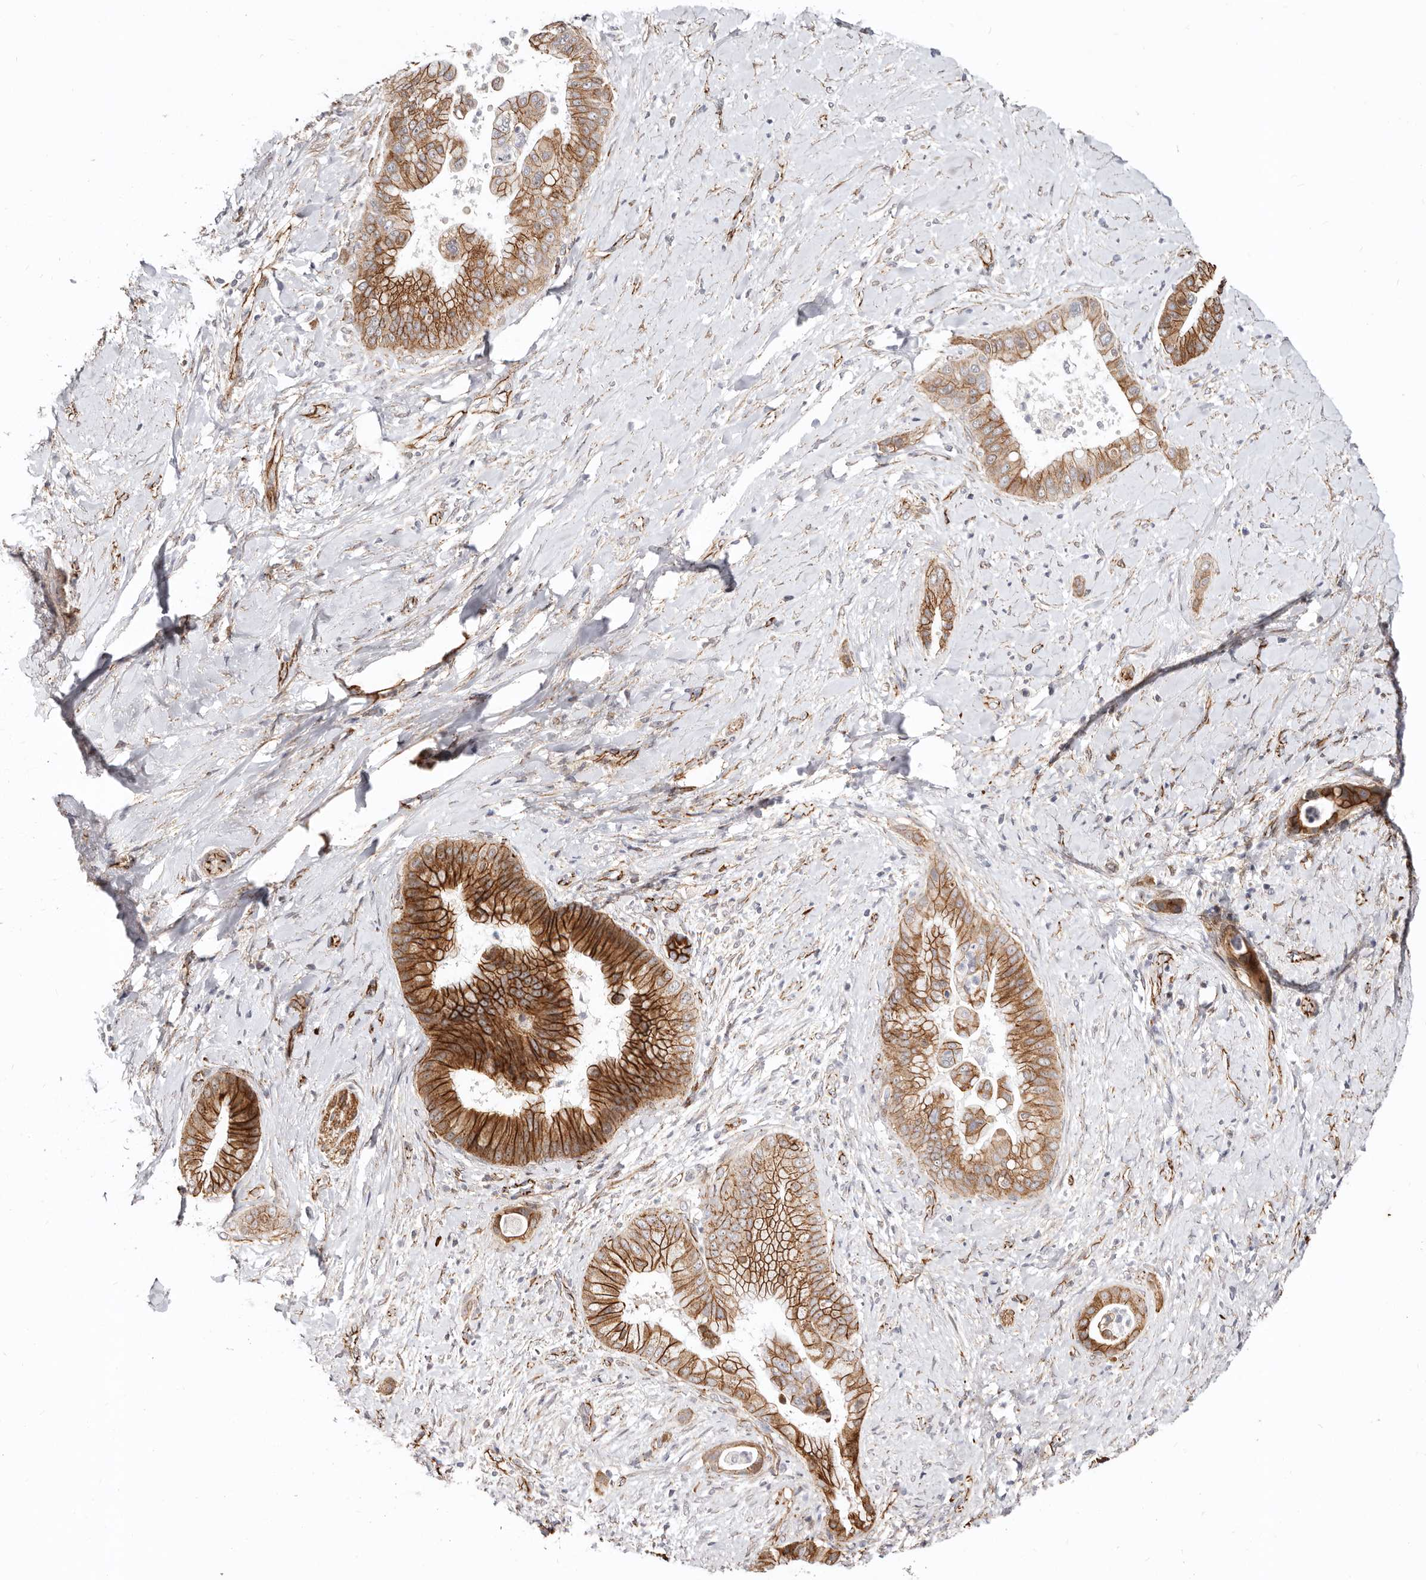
{"staining": {"intensity": "strong", "quantity": ">75%", "location": "cytoplasmic/membranous"}, "tissue": "liver cancer", "cell_type": "Tumor cells", "image_type": "cancer", "snomed": [{"axis": "morphology", "description": "Cholangiocarcinoma"}, {"axis": "topography", "description": "Liver"}], "caption": "Immunohistochemistry (IHC) (DAB (3,3'-diaminobenzidine)) staining of liver cancer reveals strong cytoplasmic/membranous protein staining in about >75% of tumor cells.", "gene": "CTNNB1", "patient": {"sex": "female", "age": 54}}